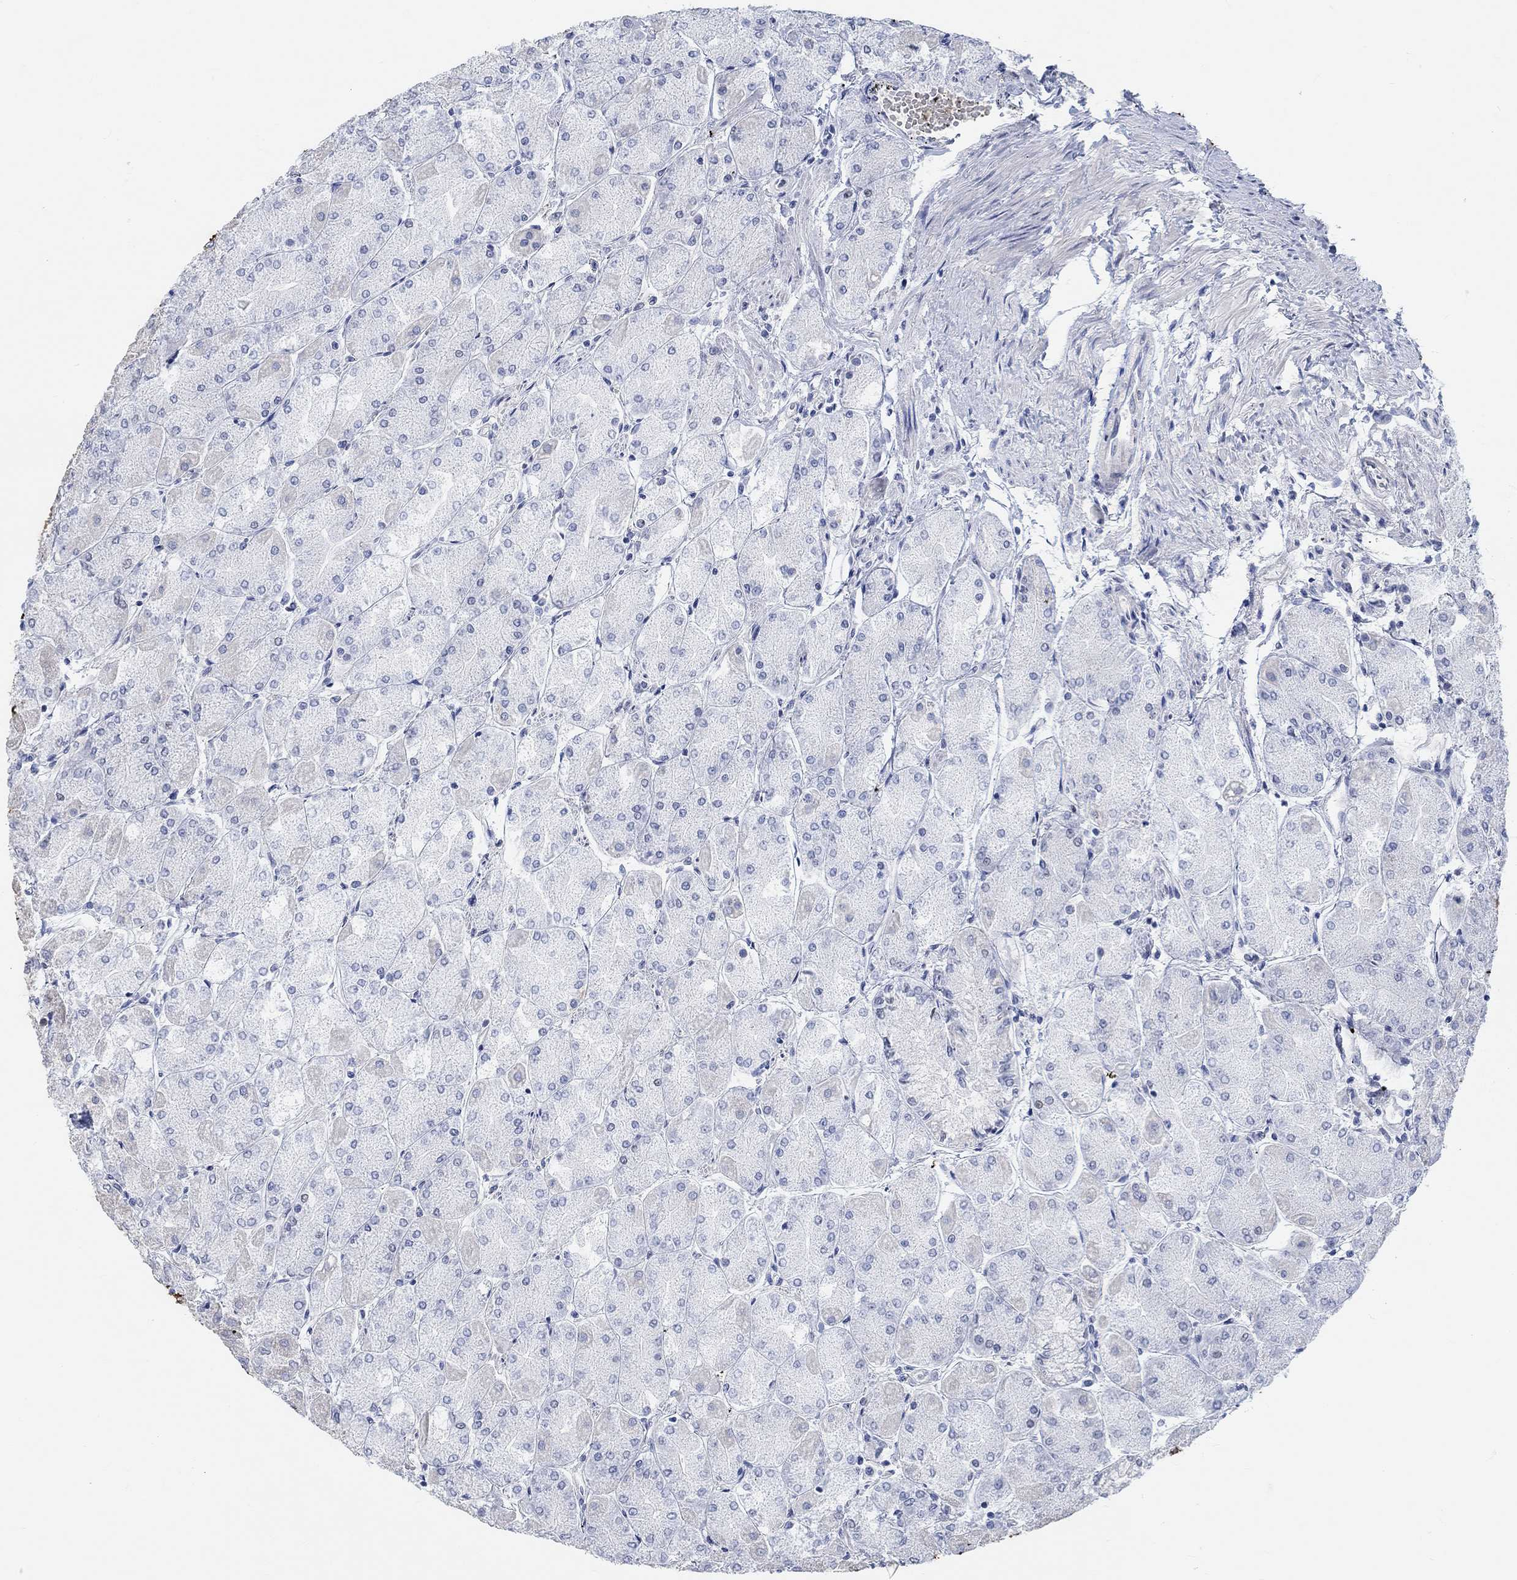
{"staining": {"intensity": "moderate", "quantity": "25%-75%", "location": "cytoplasmic/membranous"}, "tissue": "stomach", "cell_type": "Glandular cells", "image_type": "normal", "snomed": [{"axis": "morphology", "description": "Normal tissue, NOS"}, {"axis": "topography", "description": "Stomach, upper"}], "caption": "Normal stomach shows moderate cytoplasmic/membranous staining in approximately 25%-75% of glandular cells (Stains: DAB (3,3'-diaminobenzidine) in brown, nuclei in blue, Microscopy: brightfield microscopy at high magnification)..", "gene": "KCNH8", "patient": {"sex": "male", "age": 60}}